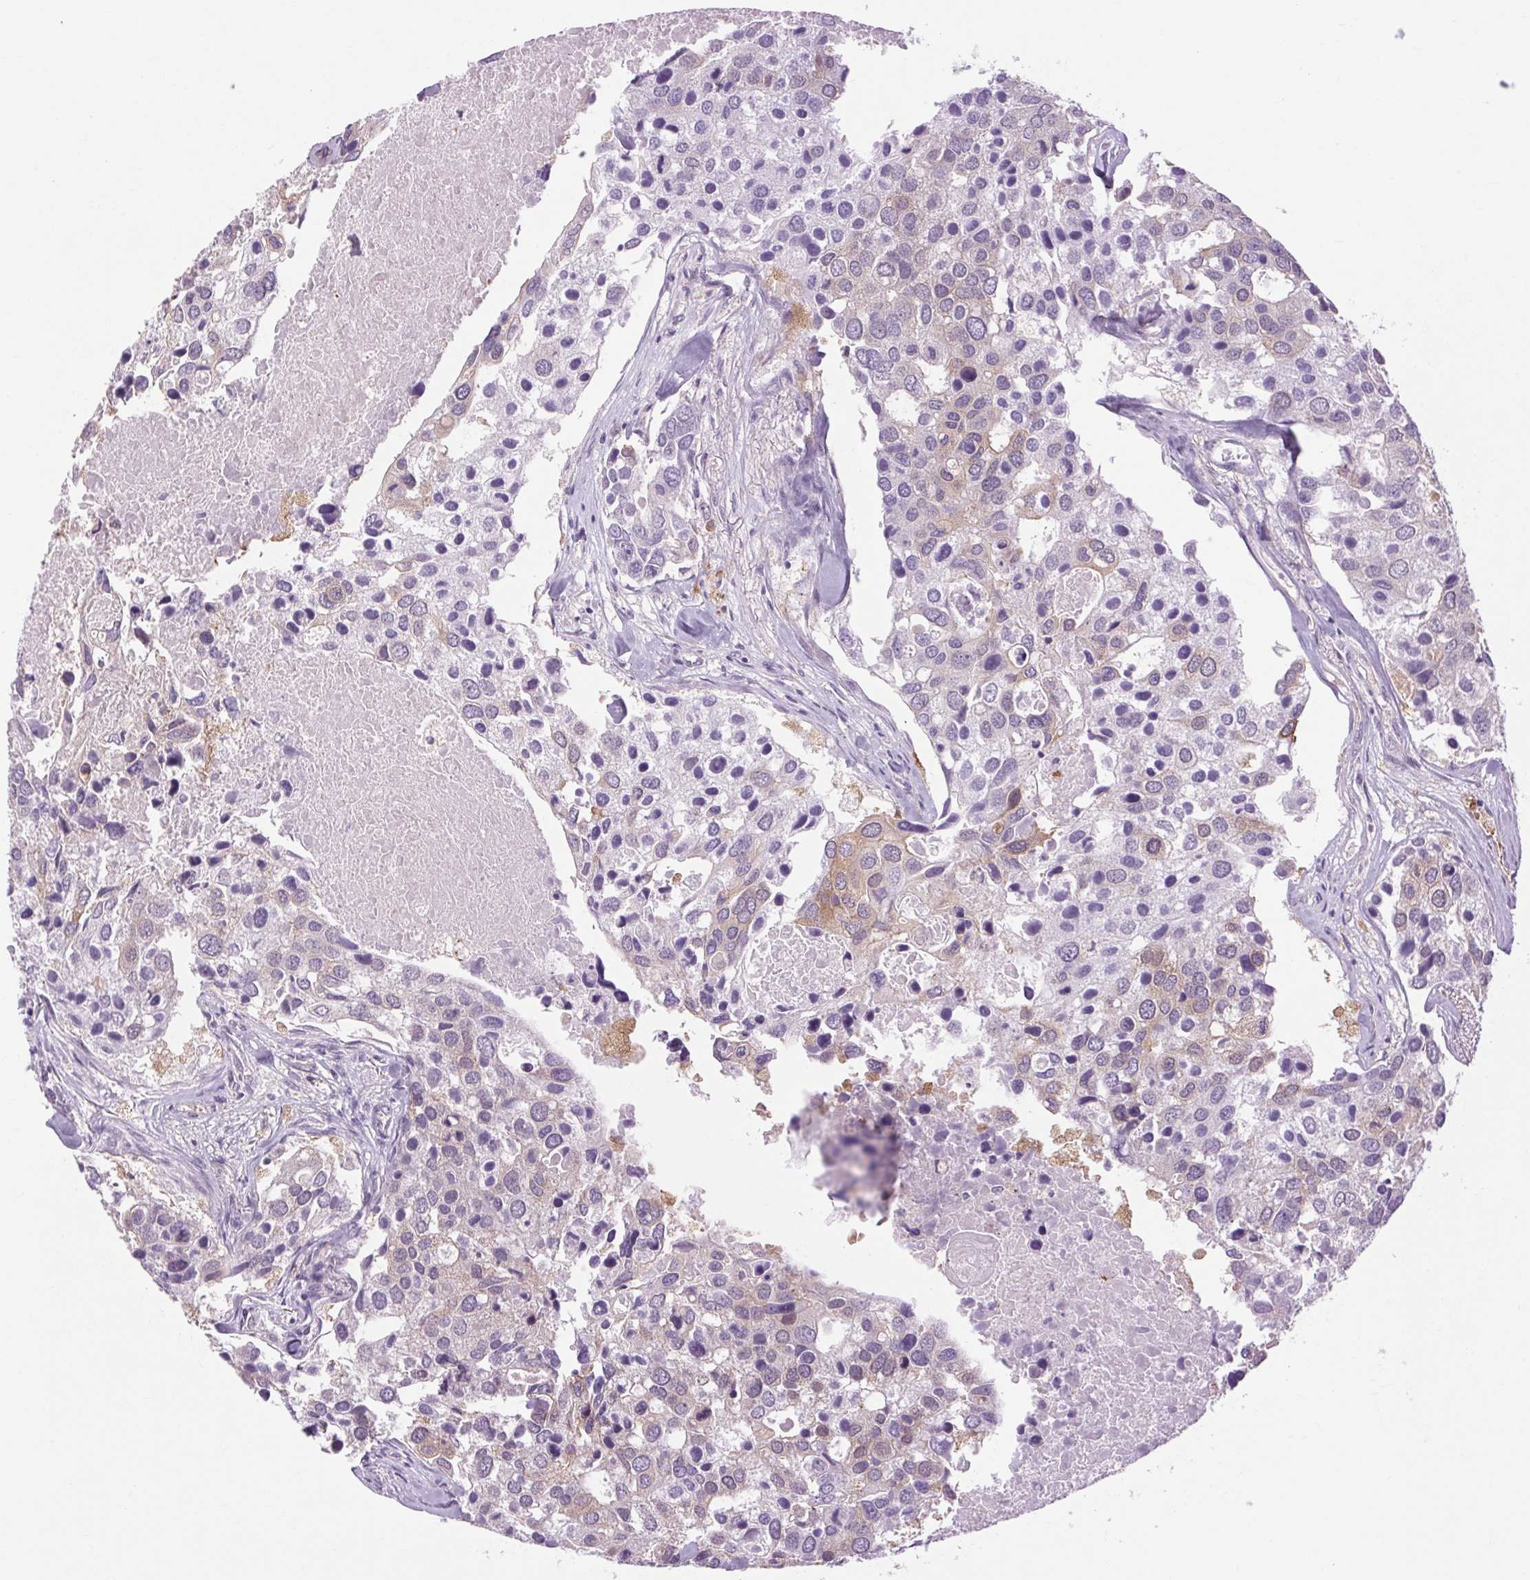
{"staining": {"intensity": "weak", "quantity": "<25%", "location": "cytoplasmic/membranous"}, "tissue": "breast cancer", "cell_type": "Tumor cells", "image_type": "cancer", "snomed": [{"axis": "morphology", "description": "Duct carcinoma"}, {"axis": "topography", "description": "Breast"}], "caption": "Tumor cells are negative for protein expression in human breast cancer (infiltrating ductal carcinoma).", "gene": "SOWAHC", "patient": {"sex": "female", "age": 83}}